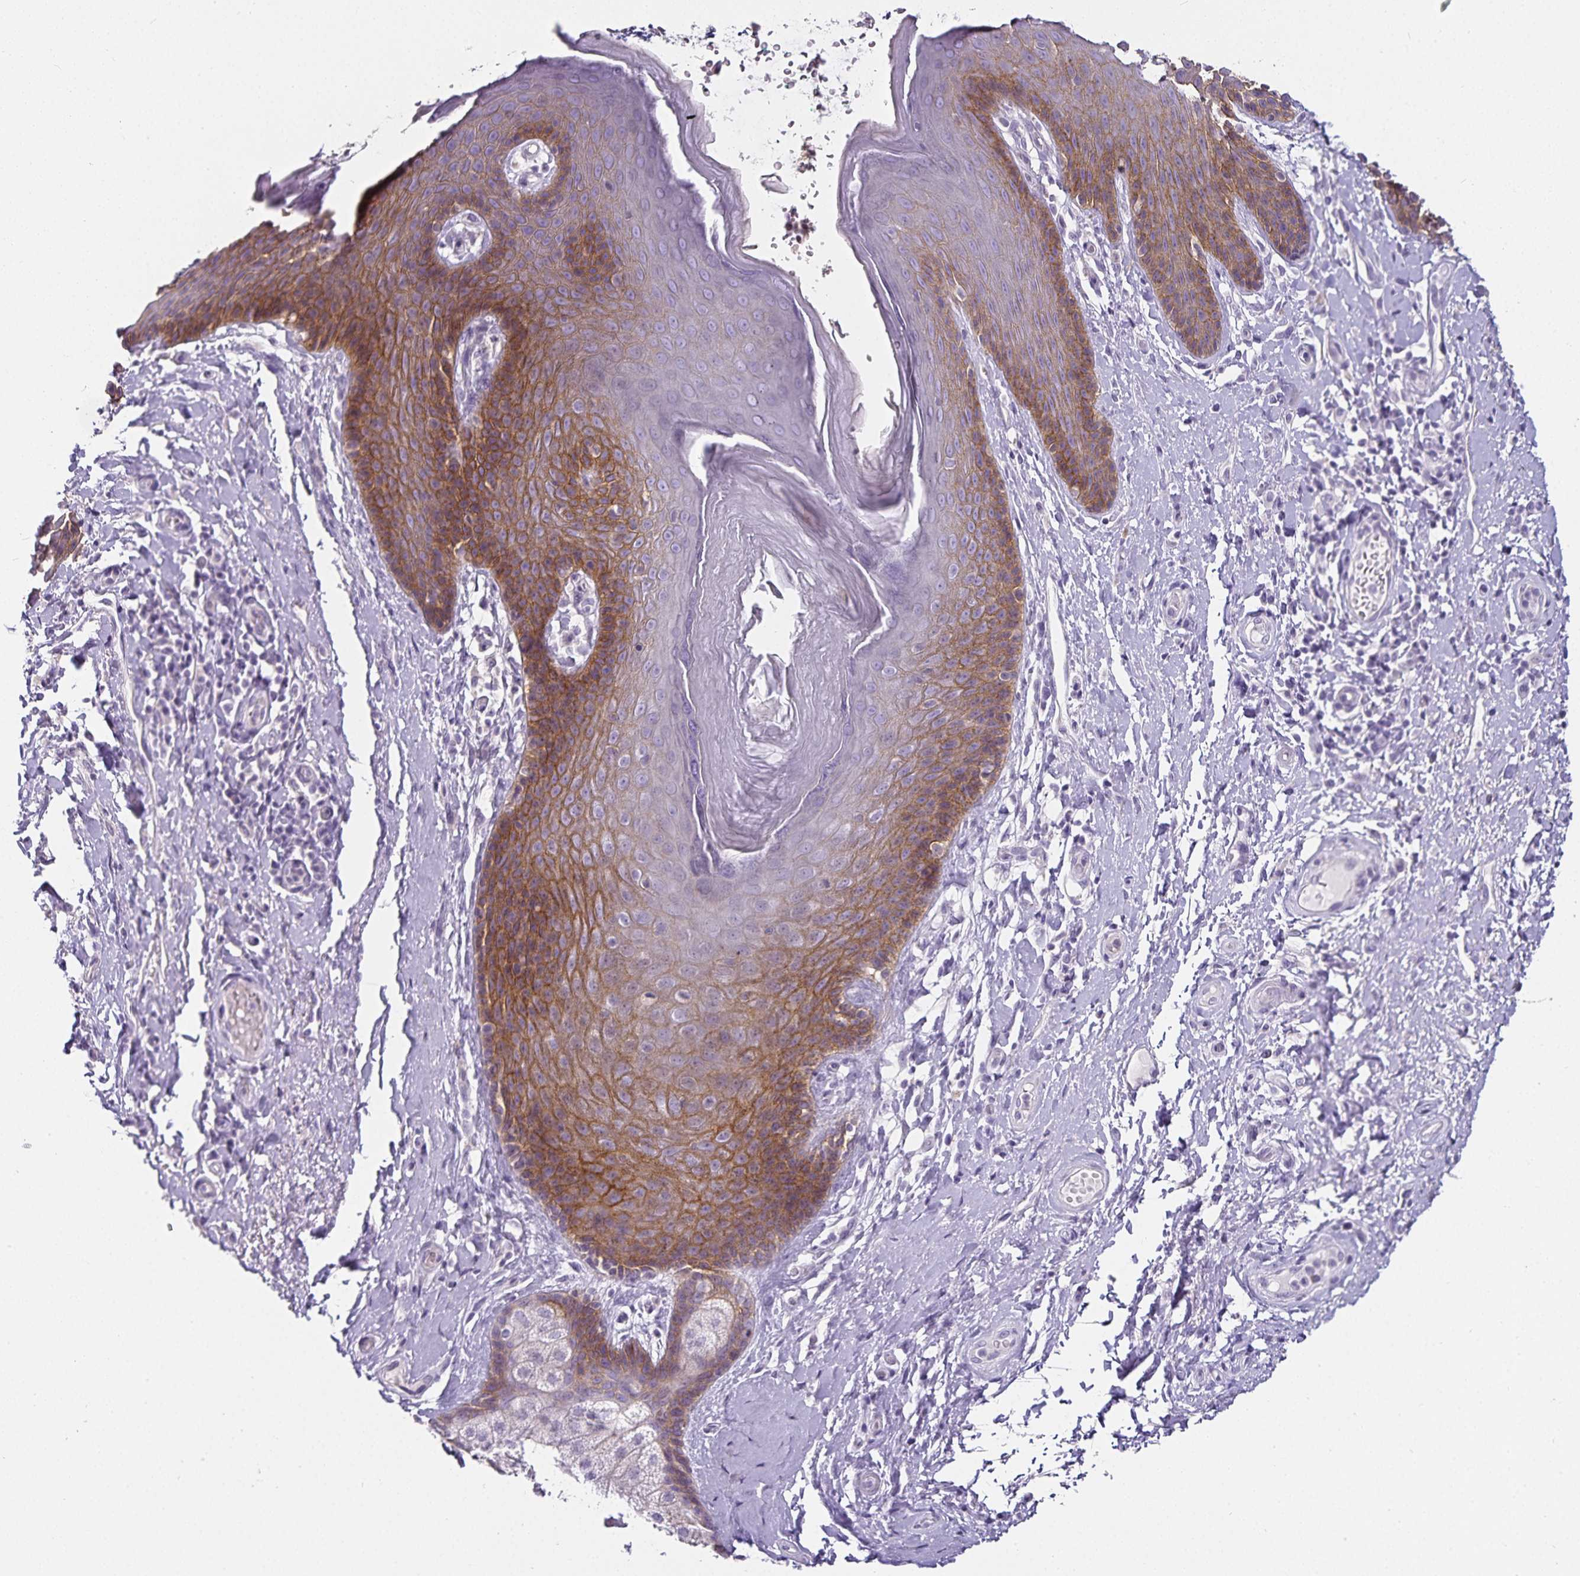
{"staining": {"intensity": "moderate", "quantity": "25%-75%", "location": "cytoplasmic/membranous"}, "tissue": "skin", "cell_type": "Epidermal cells", "image_type": "normal", "snomed": [{"axis": "morphology", "description": "Normal tissue, NOS"}, {"axis": "topography", "description": "Anal"}, {"axis": "topography", "description": "Peripheral nerve tissue"}], "caption": "Human skin stained for a protein (brown) exhibits moderate cytoplasmic/membranous positive positivity in about 25%-75% of epidermal cells.", "gene": "CA12", "patient": {"sex": "male", "age": 51}}